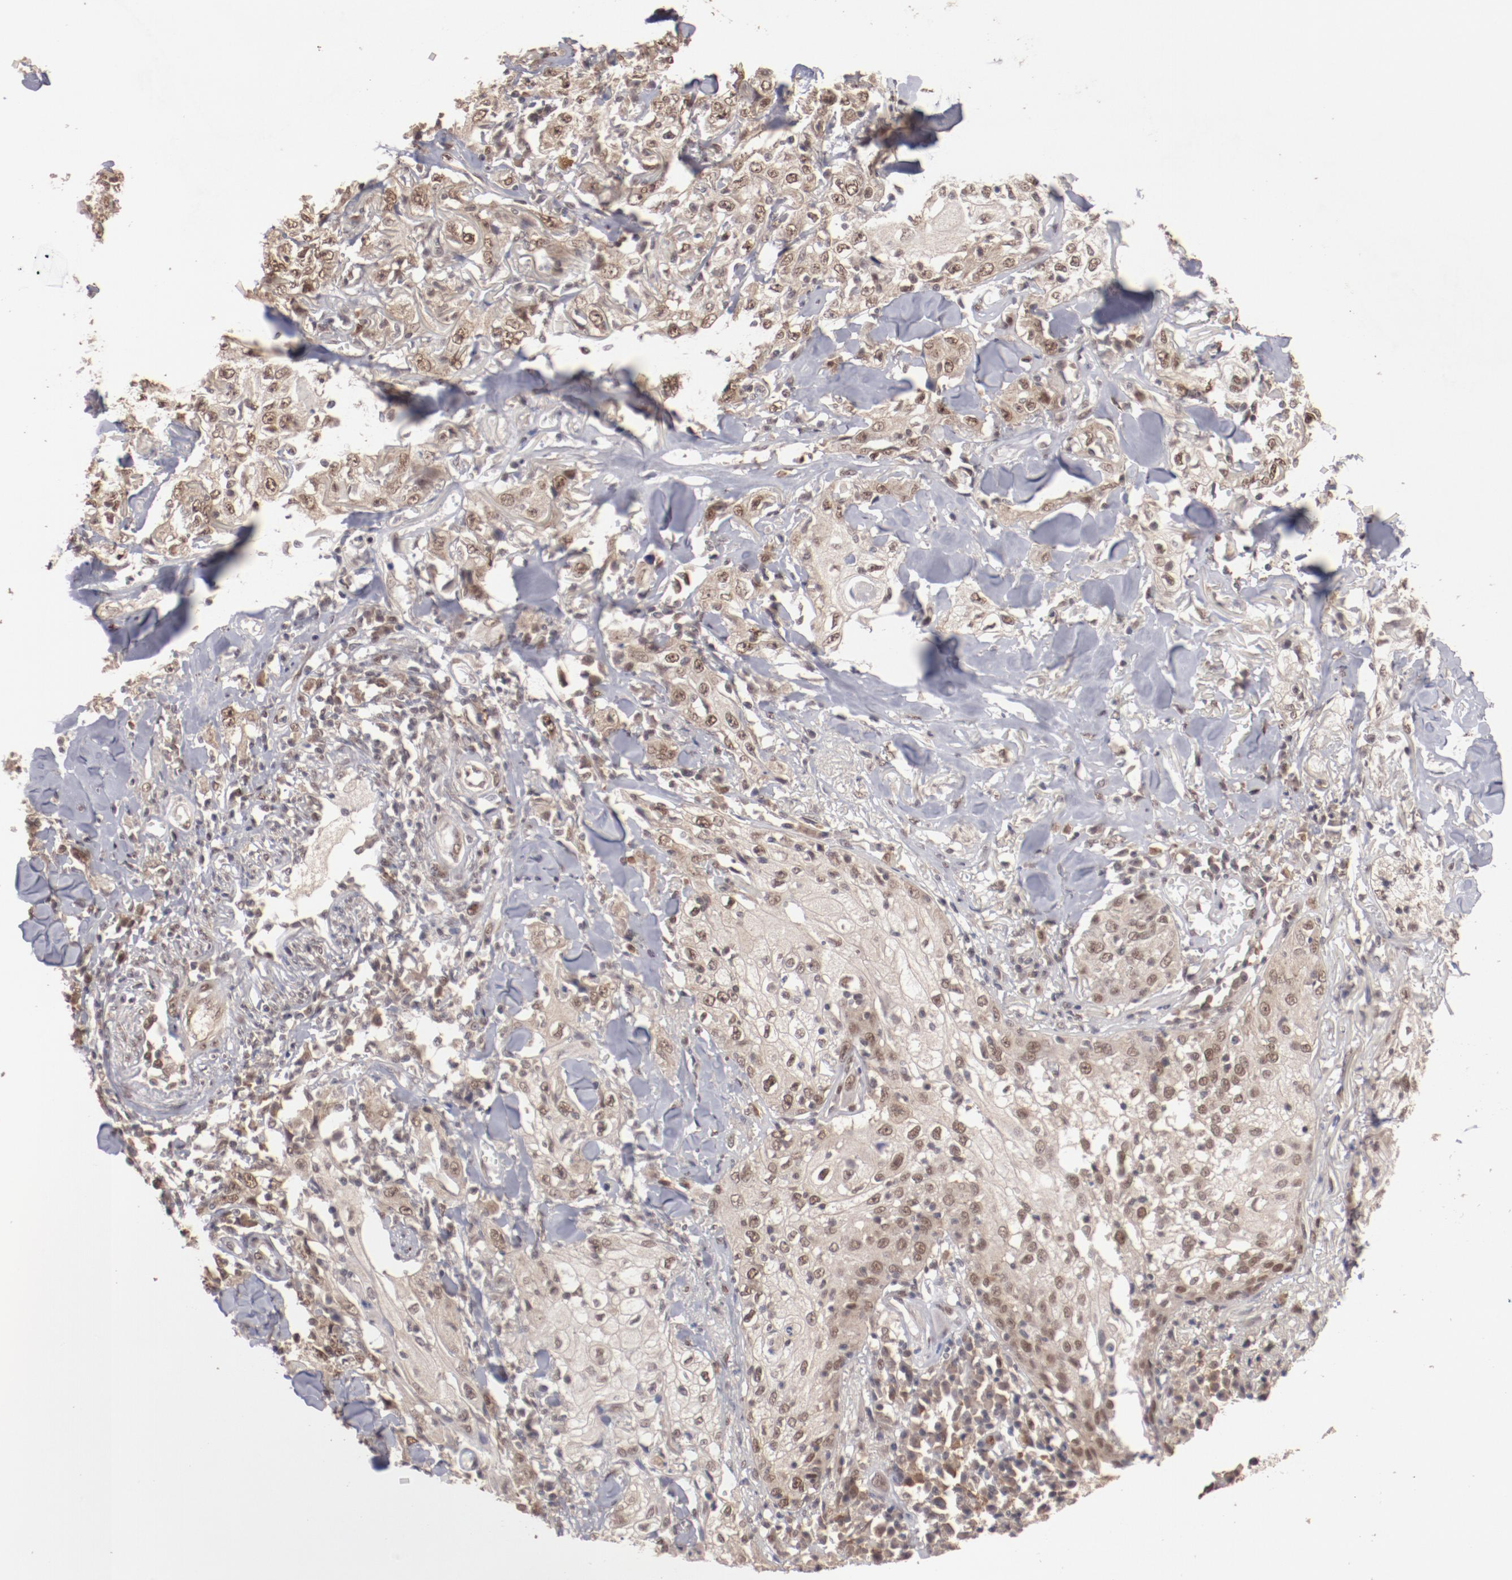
{"staining": {"intensity": "moderate", "quantity": "25%-75%", "location": "cytoplasmic/membranous,nuclear"}, "tissue": "skin cancer", "cell_type": "Tumor cells", "image_type": "cancer", "snomed": [{"axis": "morphology", "description": "Squamous cell carcinoma, NOS"}, {"axis": "topography", "description": "Skin"}], "caption": "Skin cancer stained with DAB immunohistochemistry (IHC) reveals medium levels of moderate cytoplasmic/membranous and nuclear staining in about 25%-75% of tumor cells.", "gene": "CLOCK", "patient": {"sex": "male", "age": 65}}